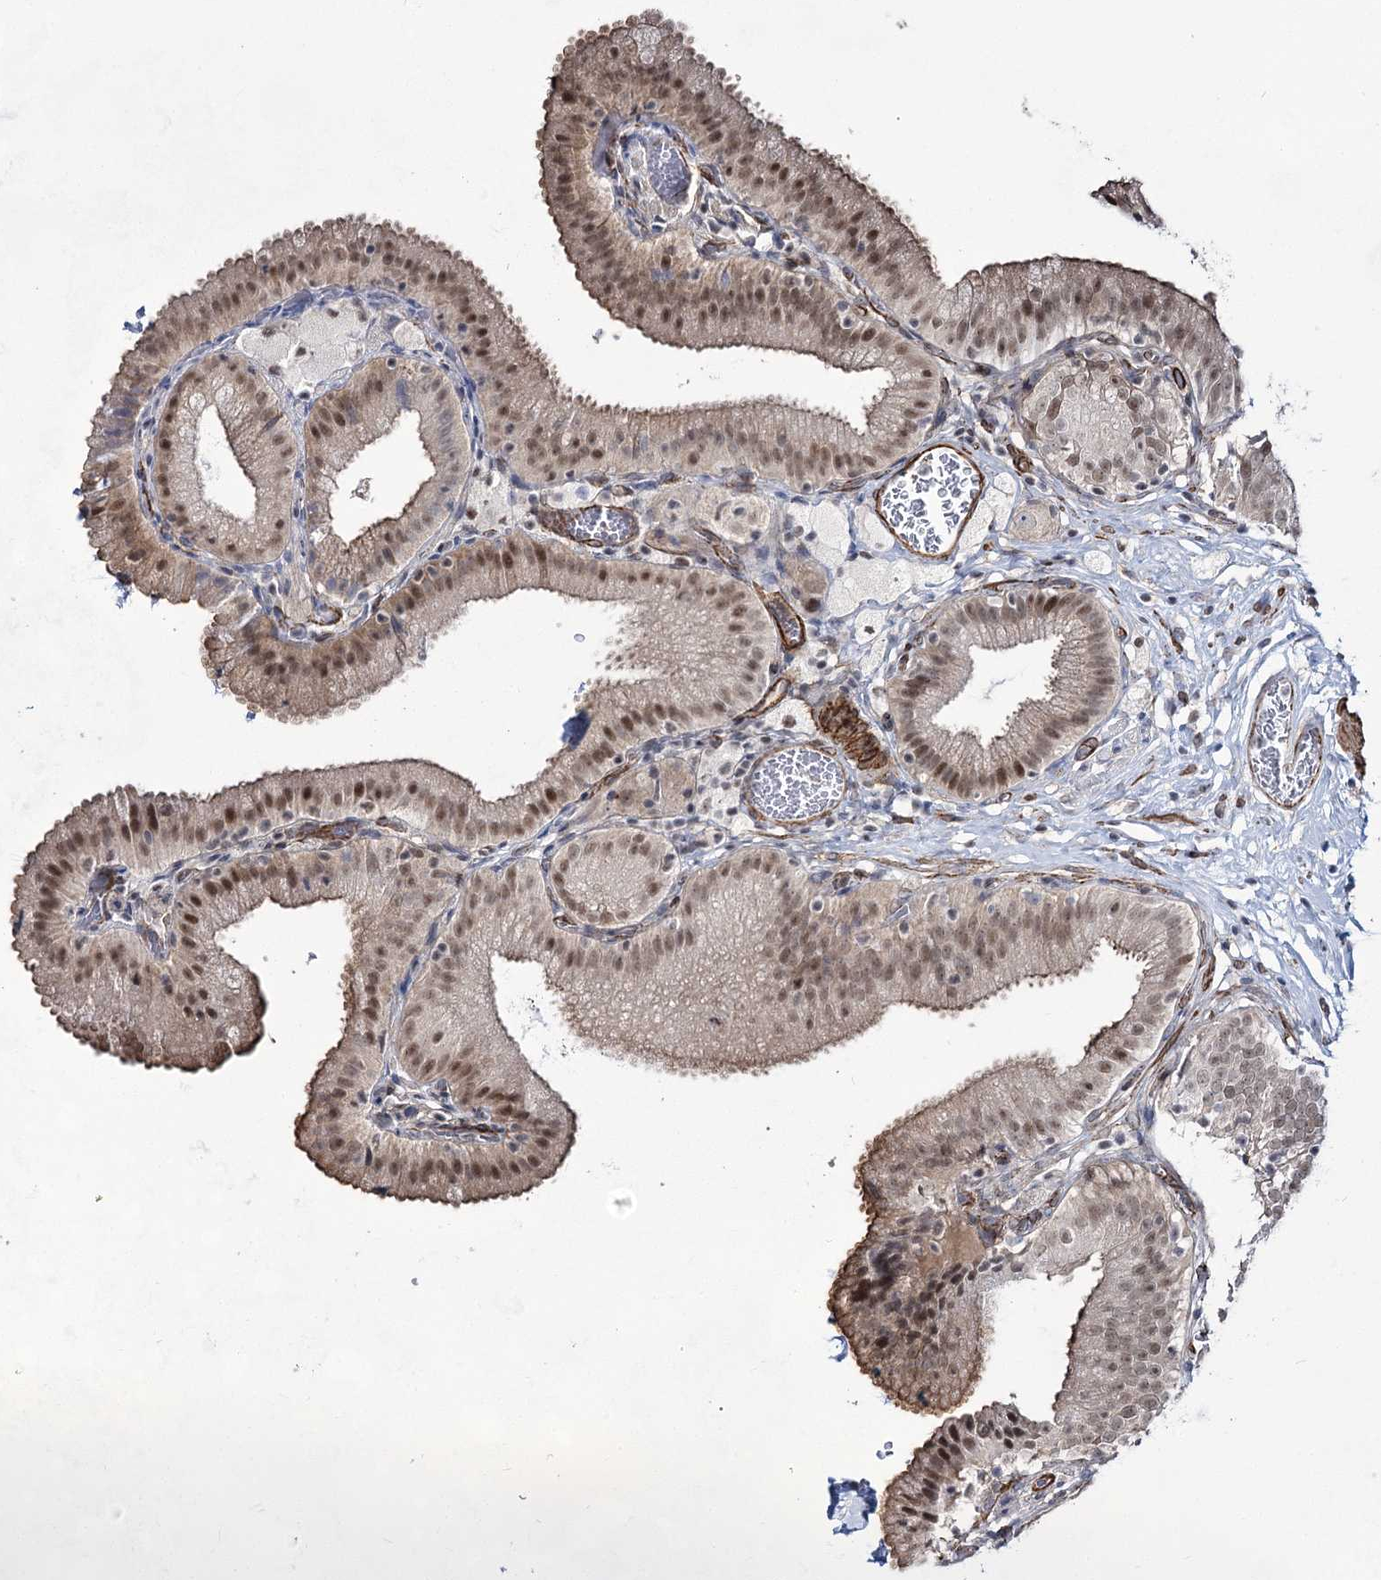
{"staining": {"intensity": "moderate", "quantity": ">75%", "location": "cytoplasmic/membranous,nuclear"}, "tissue": "gallbladder", "cell_type": "Glandular cells", "image_type": "normal", "snomed": [{"axis": "morphology", "description": "Normal tissue, NOS"}, {"axis": "topography", "description": "Gallbladder"}], "caption": "Benign gallbladder was stained to show a protein in brown. There is medium levels of moderate cytoplasmic/membranous,nuclear positivity in approximately >75% of glandular cells. The staining was performed using DAB (3,3'-diaminobenzidine) to visualize the protein expression in brown, while the nuclei were stained in blue with hematoxylin (Magnification: 20x).", "gene": "CWF19L1", "patient": {"sex": "male", "age": 54}}